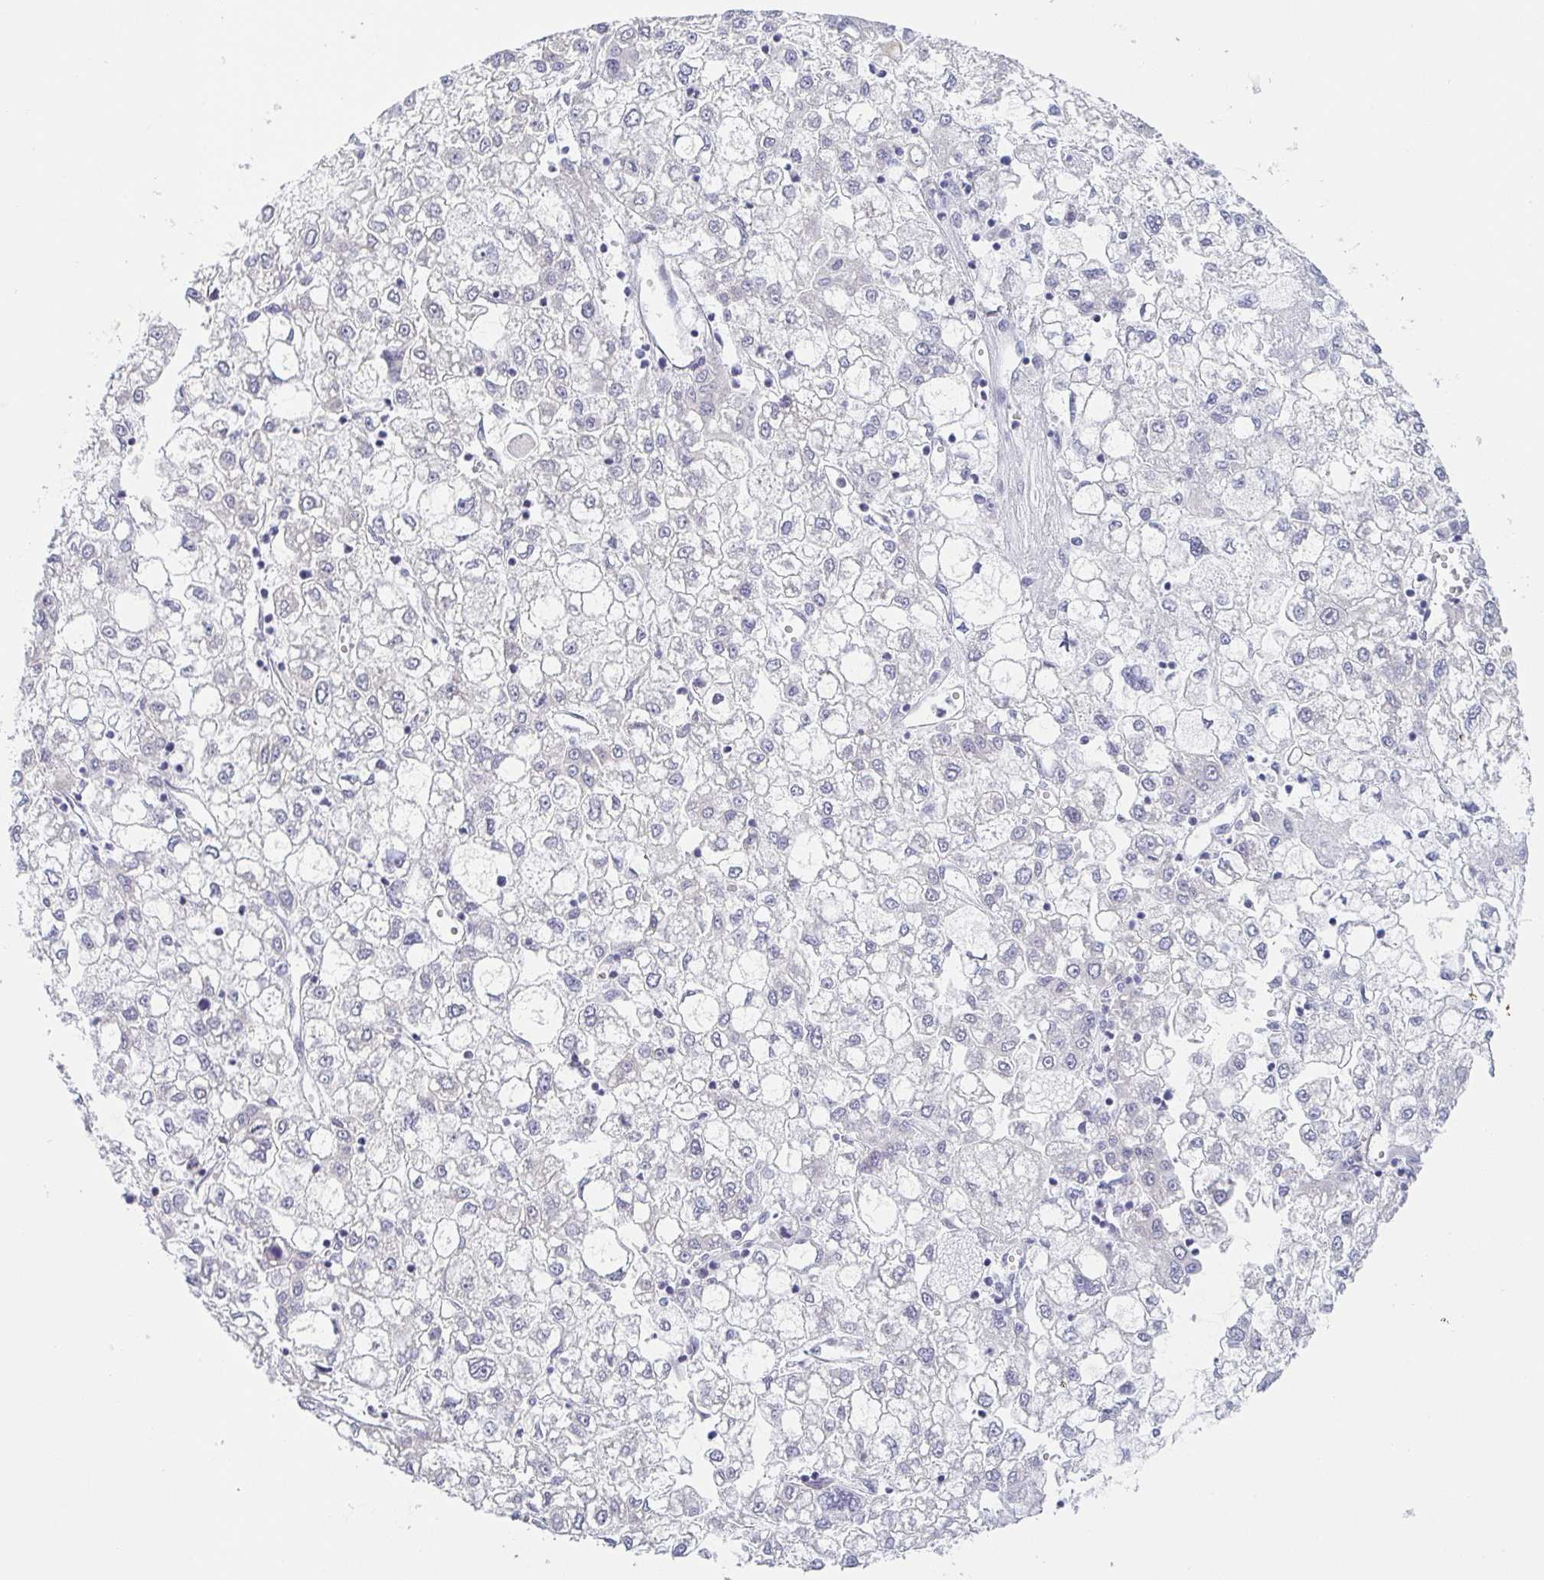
{"staining": {"intensity": "negative", "quantity": "none", "location": "none"}, "tissue": "liver cancer", "cell_type": "Tumor cells", "image_type": "cancer", "snomed": [{"axis": "morphology", "description": "Carcinoma, Hepatocellular, NOS"}, {"axis": "topography", "description": "Liver"}], "caption": "Liver cancer (hepatocellular carcinoma) was stained to show a protein in brown. There is no significant expression in tumor cells. Brightfield microscopy of immunohistochemistry (IHC) stained with DAB (brown) and hematoxylin (blue), captured at high magnification.", "gene": "PRR27", "patient": {"sex": "male", "age": 40}}